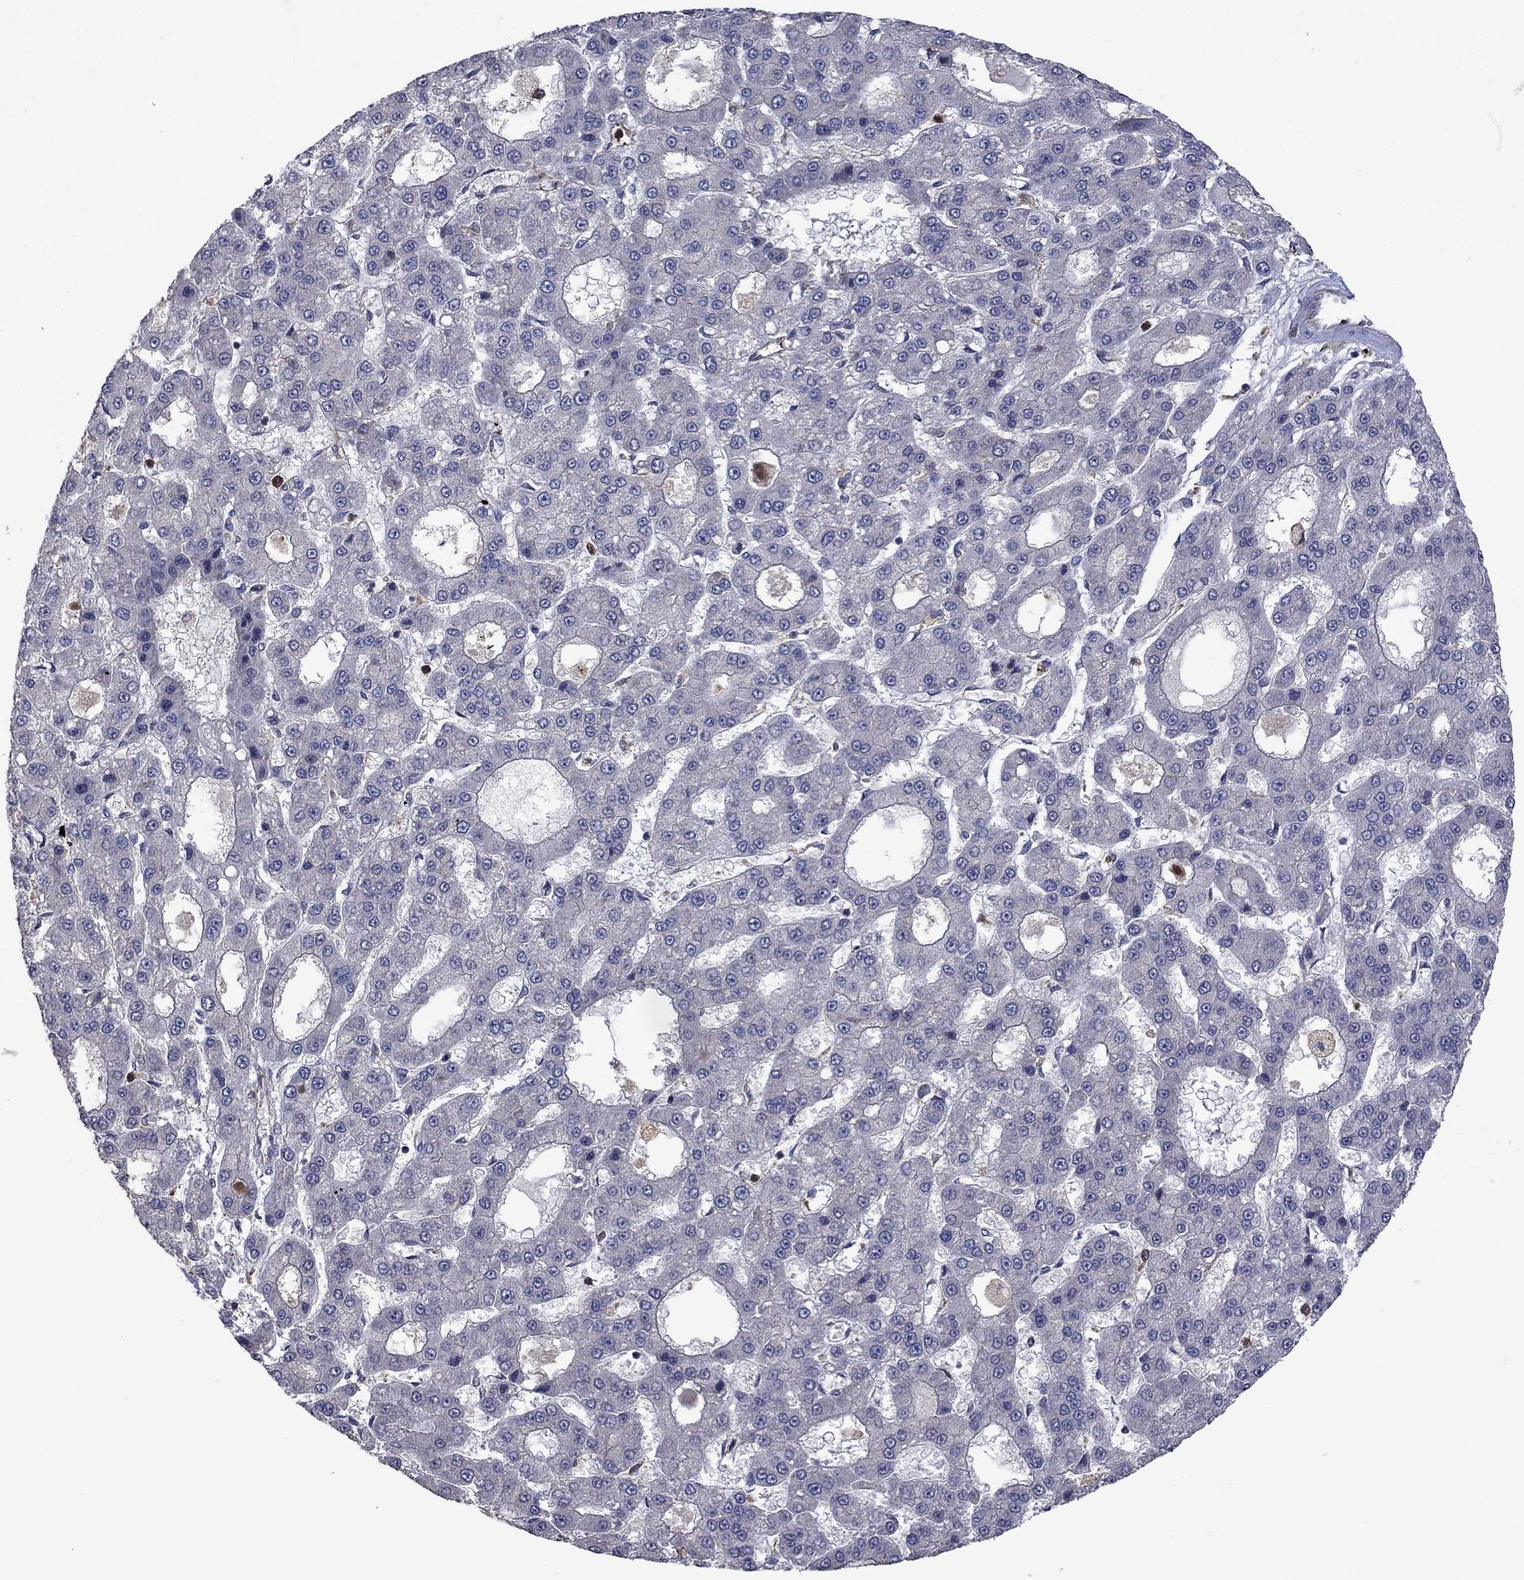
{"staining": {"intensity": "negative", "quantity": "none", "location": "none"}, "tissue": "liver cancer", "cell_type": "Tumor cells", "image_type": "cancer", "snomed": [{"axis": "morphology", "description": "Carcinoma, Hepatocellular, NOS"}, {"axis": "topography", "description": "Liver"}], "caption": "Tumor cells show no significant expression in liver cancer.", "gene": "MEA1", "patient": {"sex": "male", "age": 70}}